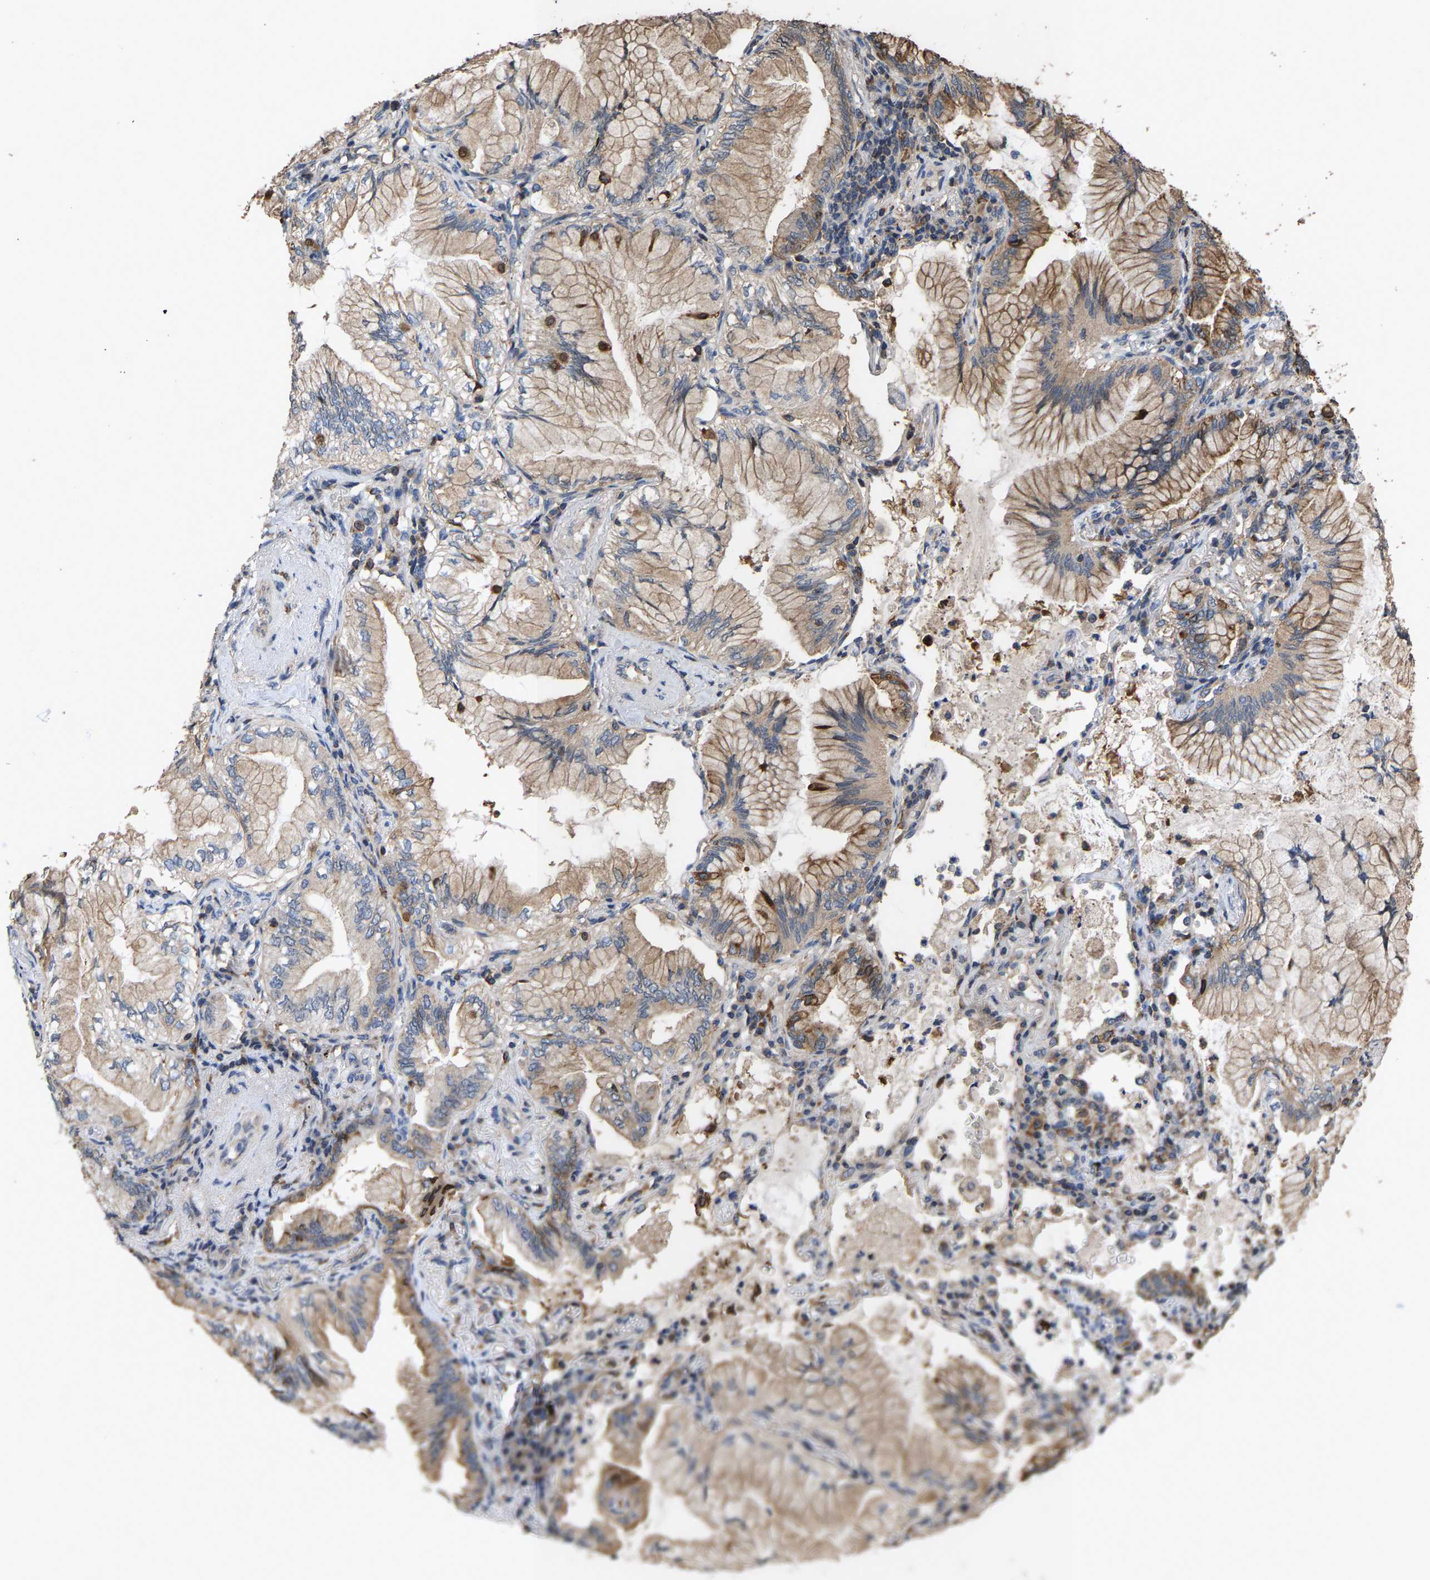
{"staining": {"intensity": "moderate", "quantity": ">75%", "location": "cytoplasmic/membranous"}, "tissue": "lung cancer", "cell_type": "Tumor cells", "image_type": "cancer", "snomed": [{"axis": "morphology", "description": "Adenocarcinoma, NOS"}, {"axis": "topography", "description": "Lung"}], "caption": "IHC image of lung adenocarcinoma stained for a protein (brown), which demonstrates medium levels of moderate cytoplasmic/membranous positivity in about >75% of tumor cells.", "gene": "TDRKH", "patient": {"sex": "female", "age": 70}}